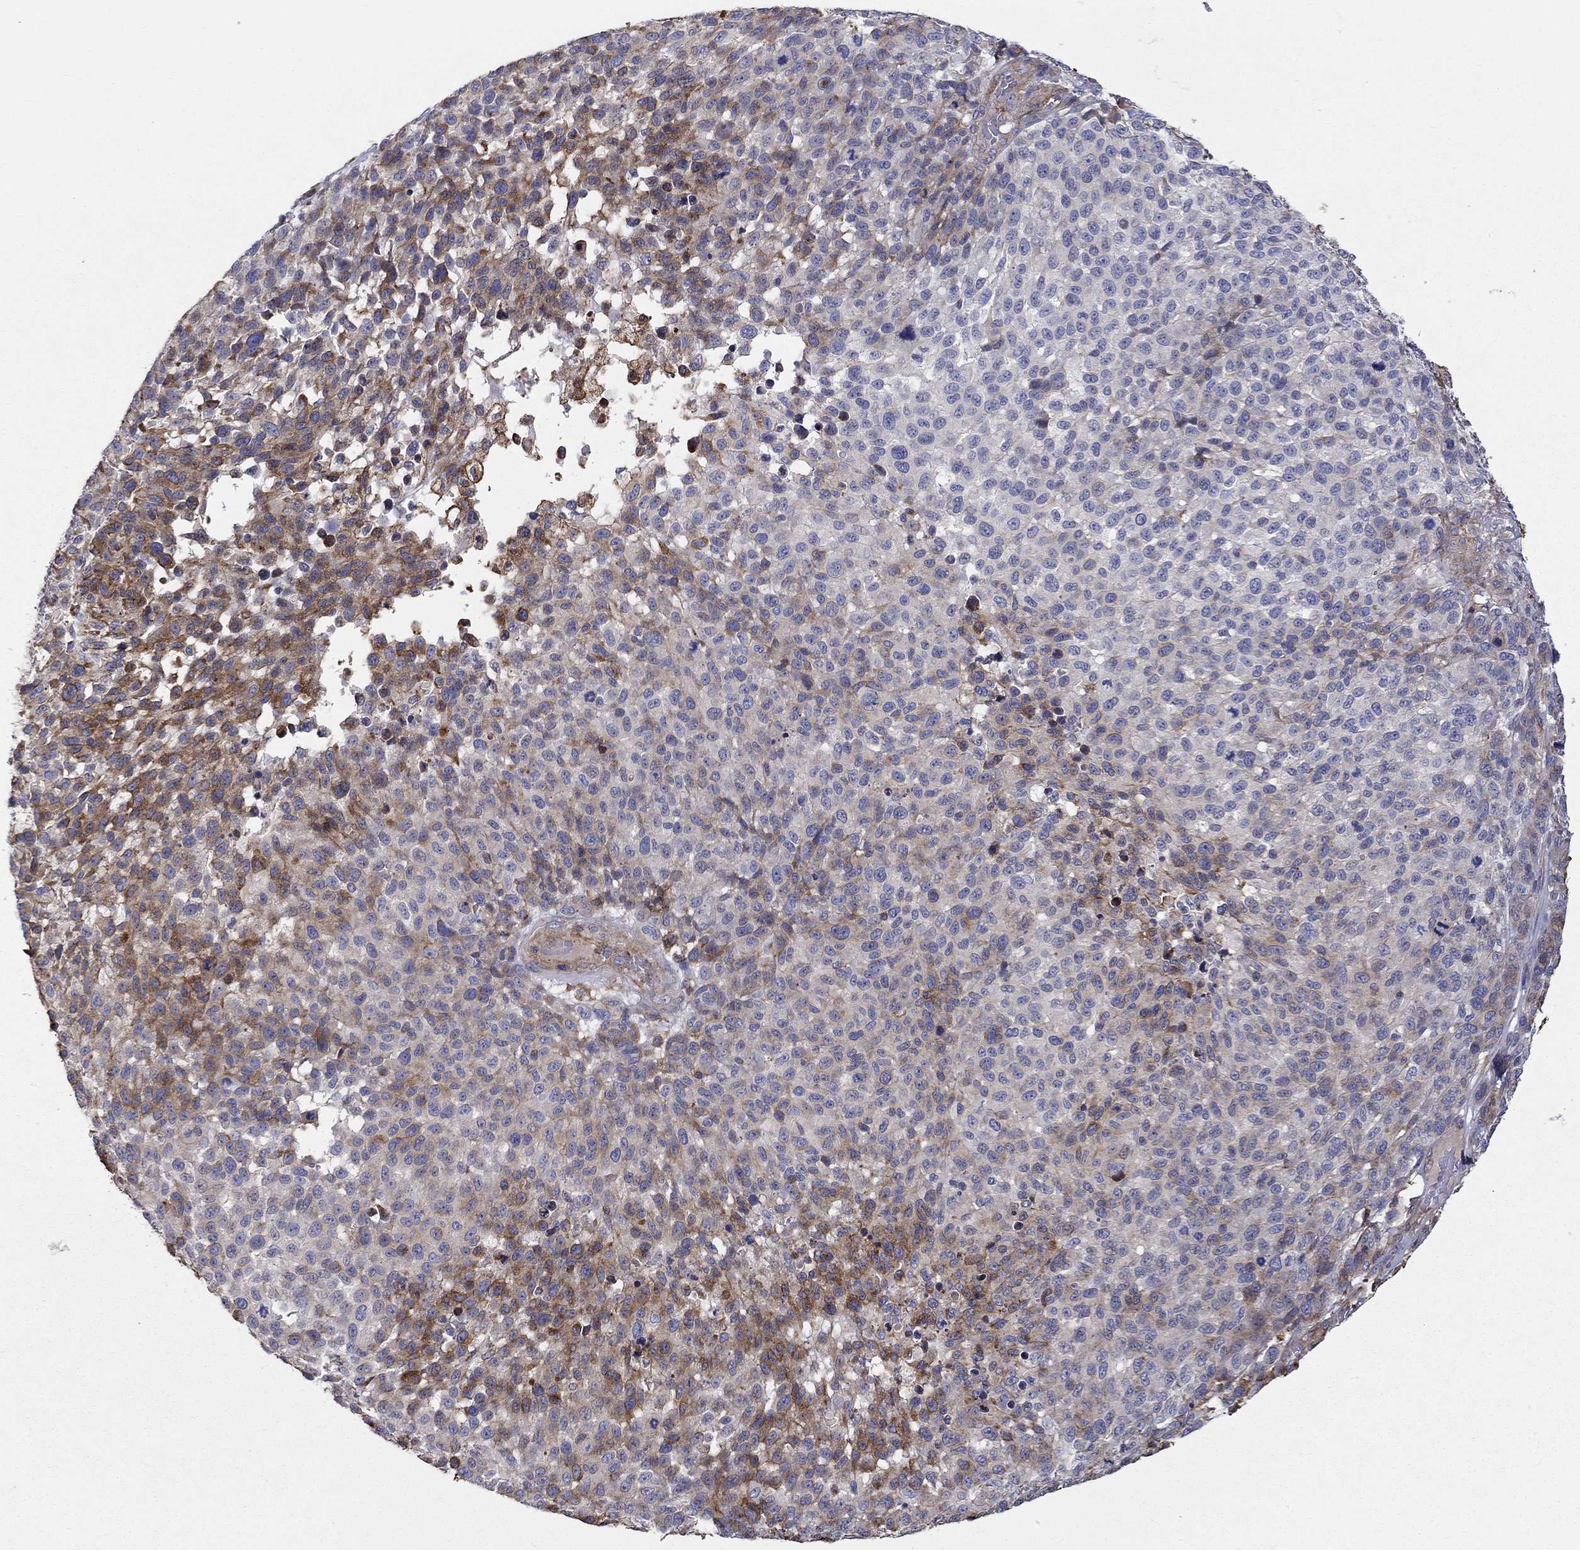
{"staining": {"intensity": "strong", "quantity": "<25%", "location": "cytoplasmic/membranous"}, "tissue": "melanoma", "cell_type": "Tumor cells", "image_type": "cancer", "snomed": [{"axis": "morphology", "description": "Malignant melanoma, NOS"}, {"axis": "topography", "description": "Skin"}], "caption": "A high-resolution photomicrograph shows immunohistochemistry staining of melanoma, which shows strong cytoplasmic/membranous expression in approximately <25% of tumor cells.", "gene": "NPHP1", "patient": {"sex": "female", "age": 95}}